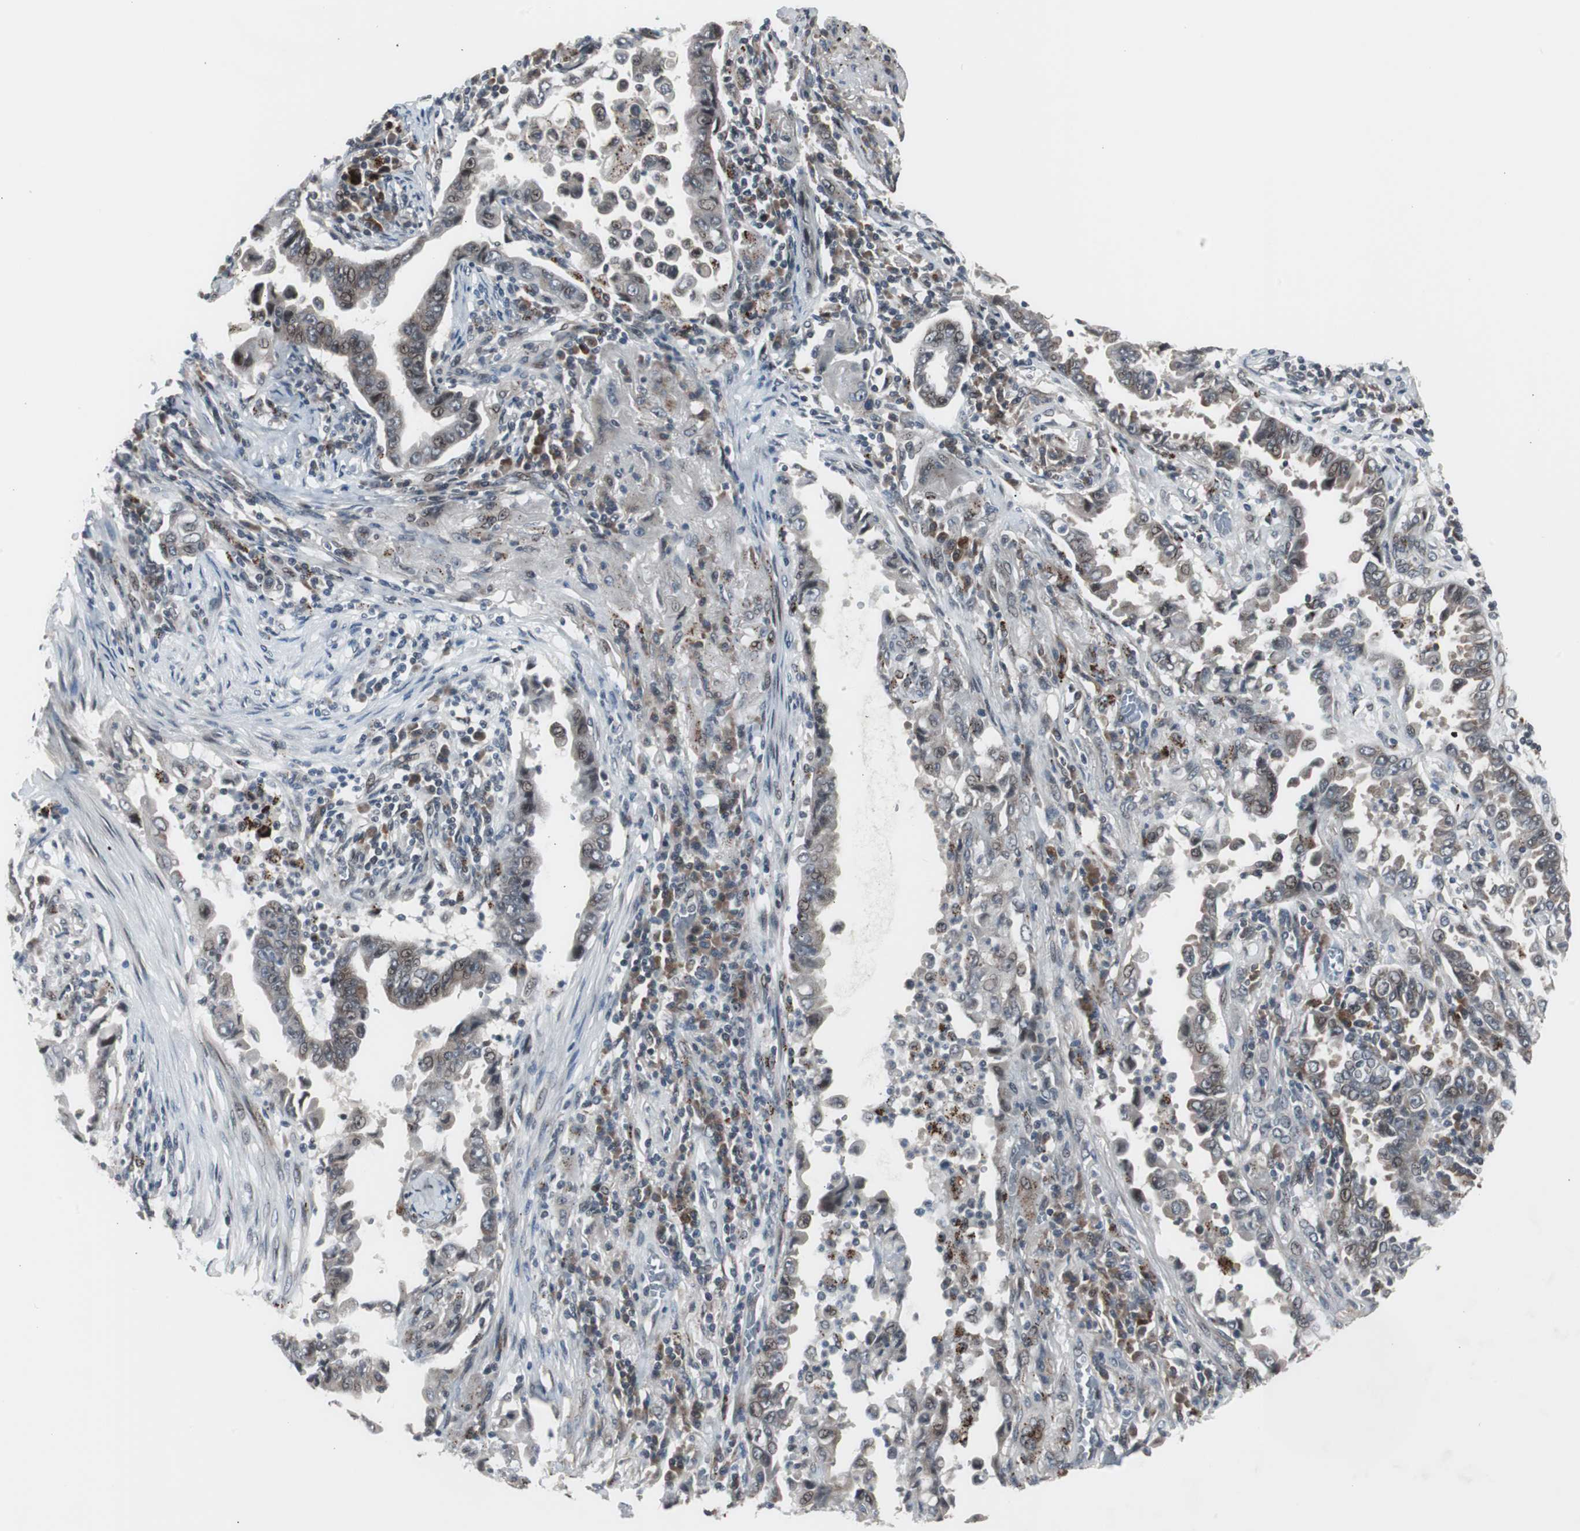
{"staining": {"intensity": "moderate", "quantity": "25%-75%", "location": "cytoplasmic/membranous,nuclear"}, "tissue": "lung cancer", "cell_type": "Tumor cells", "image_type": "cancer", "snomed": [{"axis": "morphology", "description": "Normal tissue, NOS"}, {"axis": "morphology", "description": "Inflammation, NOS"}, {"axis": "morphology", "description": "Adenocarcinoma, NOS"}, {"axis": "topography", "description": "Lung"}], "caption": "Lung cancer was stained to show a protein in brown. There is medium levels of moderate cytoplasmic/membranous and nuclear staining in about 25%-75% of tumor cells. (IHC, brightfield microscopy, high magnification).", "gene": "BOLA1", "patient": {"sex": "female", "age": 64}}